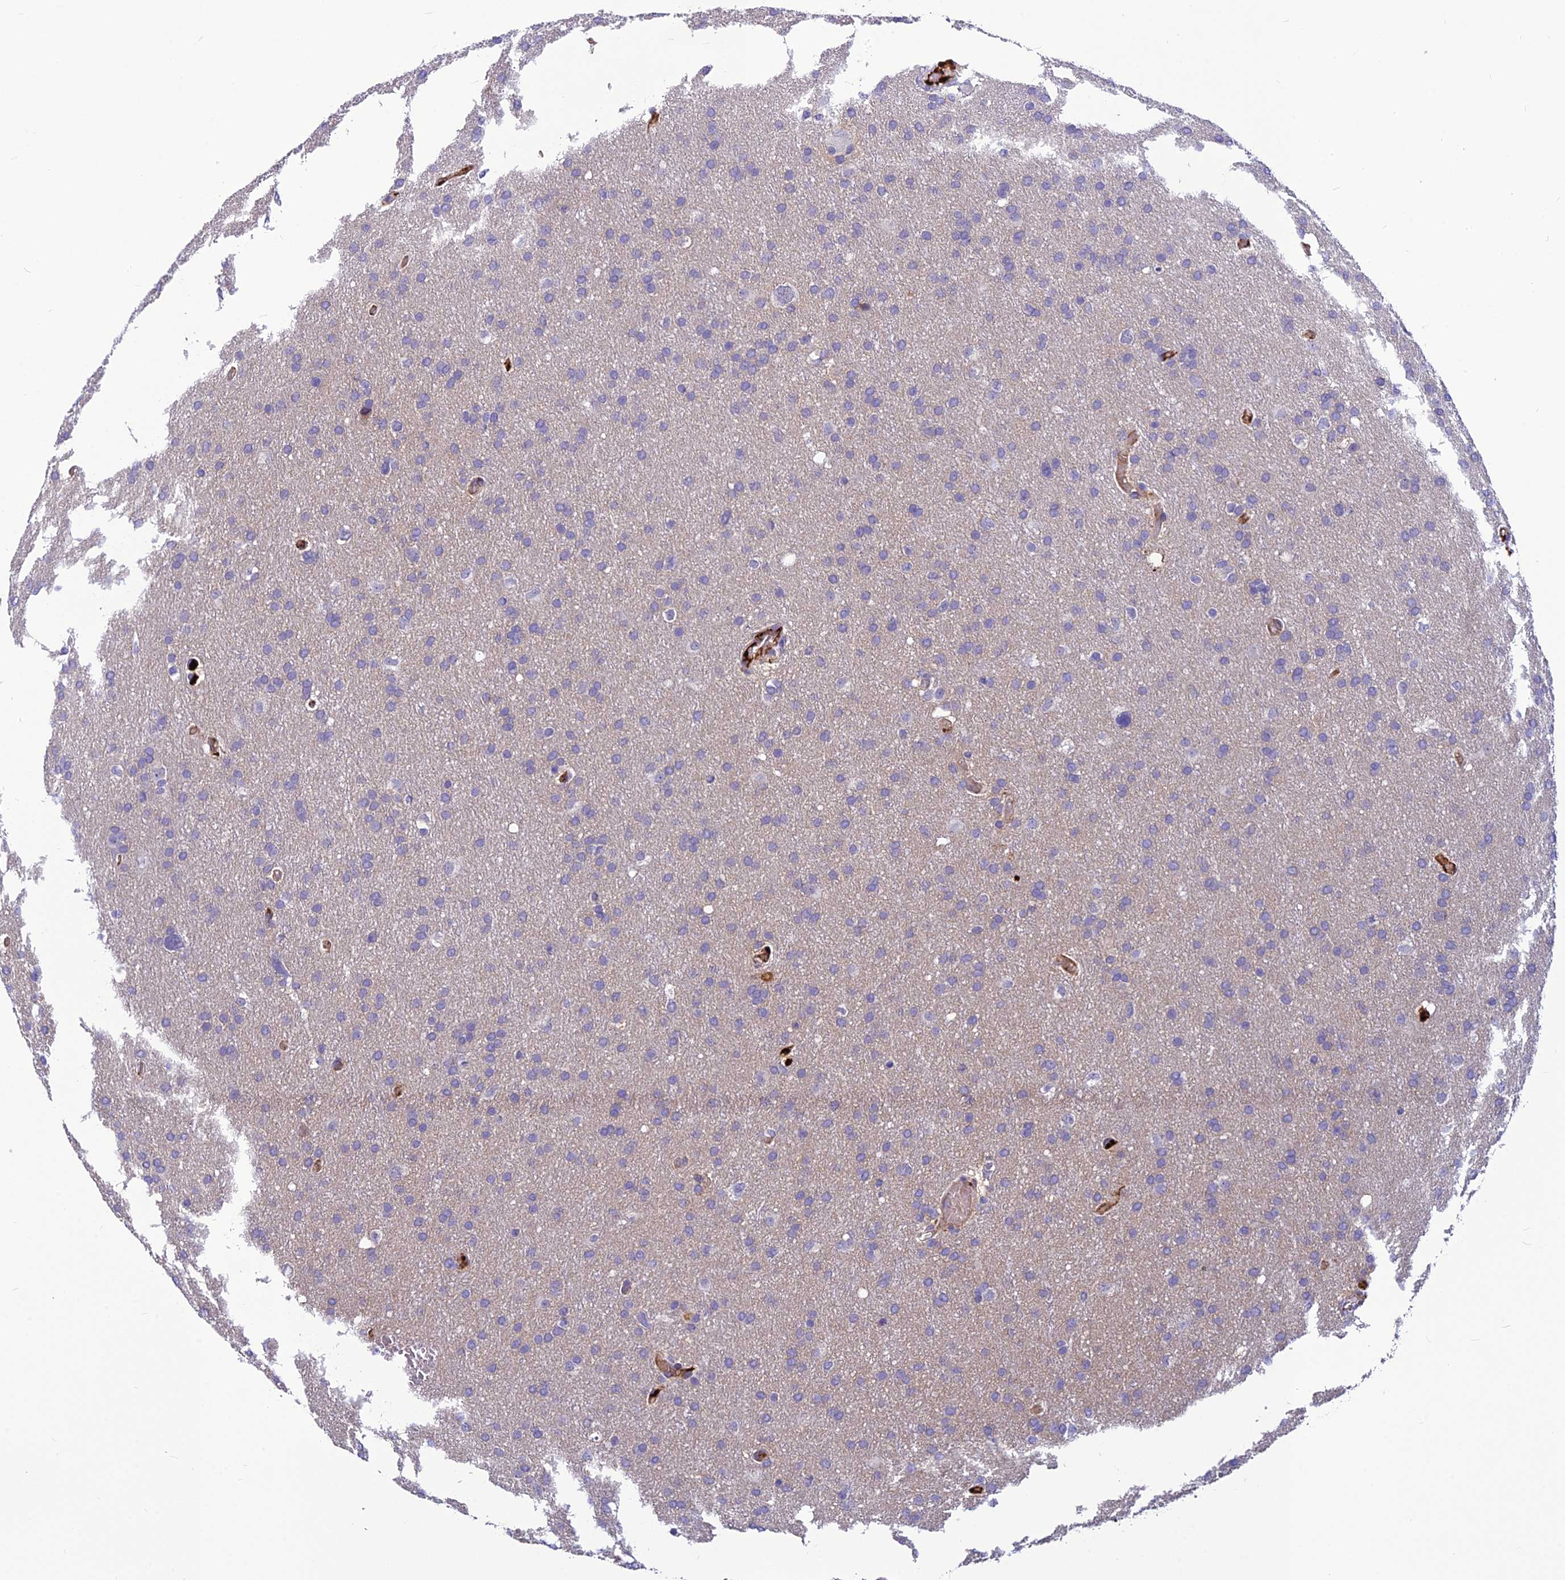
{"staining": {"intensity": "weak", "quantity": "<25%", "location": "cytoplasmic/membranous"}, "tissue": "glioma", "cell_type": "Tumor cells", "image_type": "cancer", "snomed": [{"axis": "morphology", "description": "Glioma, malignant, High grade"}, {"axis": "topography", "description": "Cerebral cortex"}], "caption": "This histopathology image is of malignant high-grade glioma stained with immunohistochemistry to label a protein in brown with the nuclei are counter-stained blue. There is no staining in tumor cells.", "gene": "CLEC11A", "patient": {"sex": "female", "age": 36}}